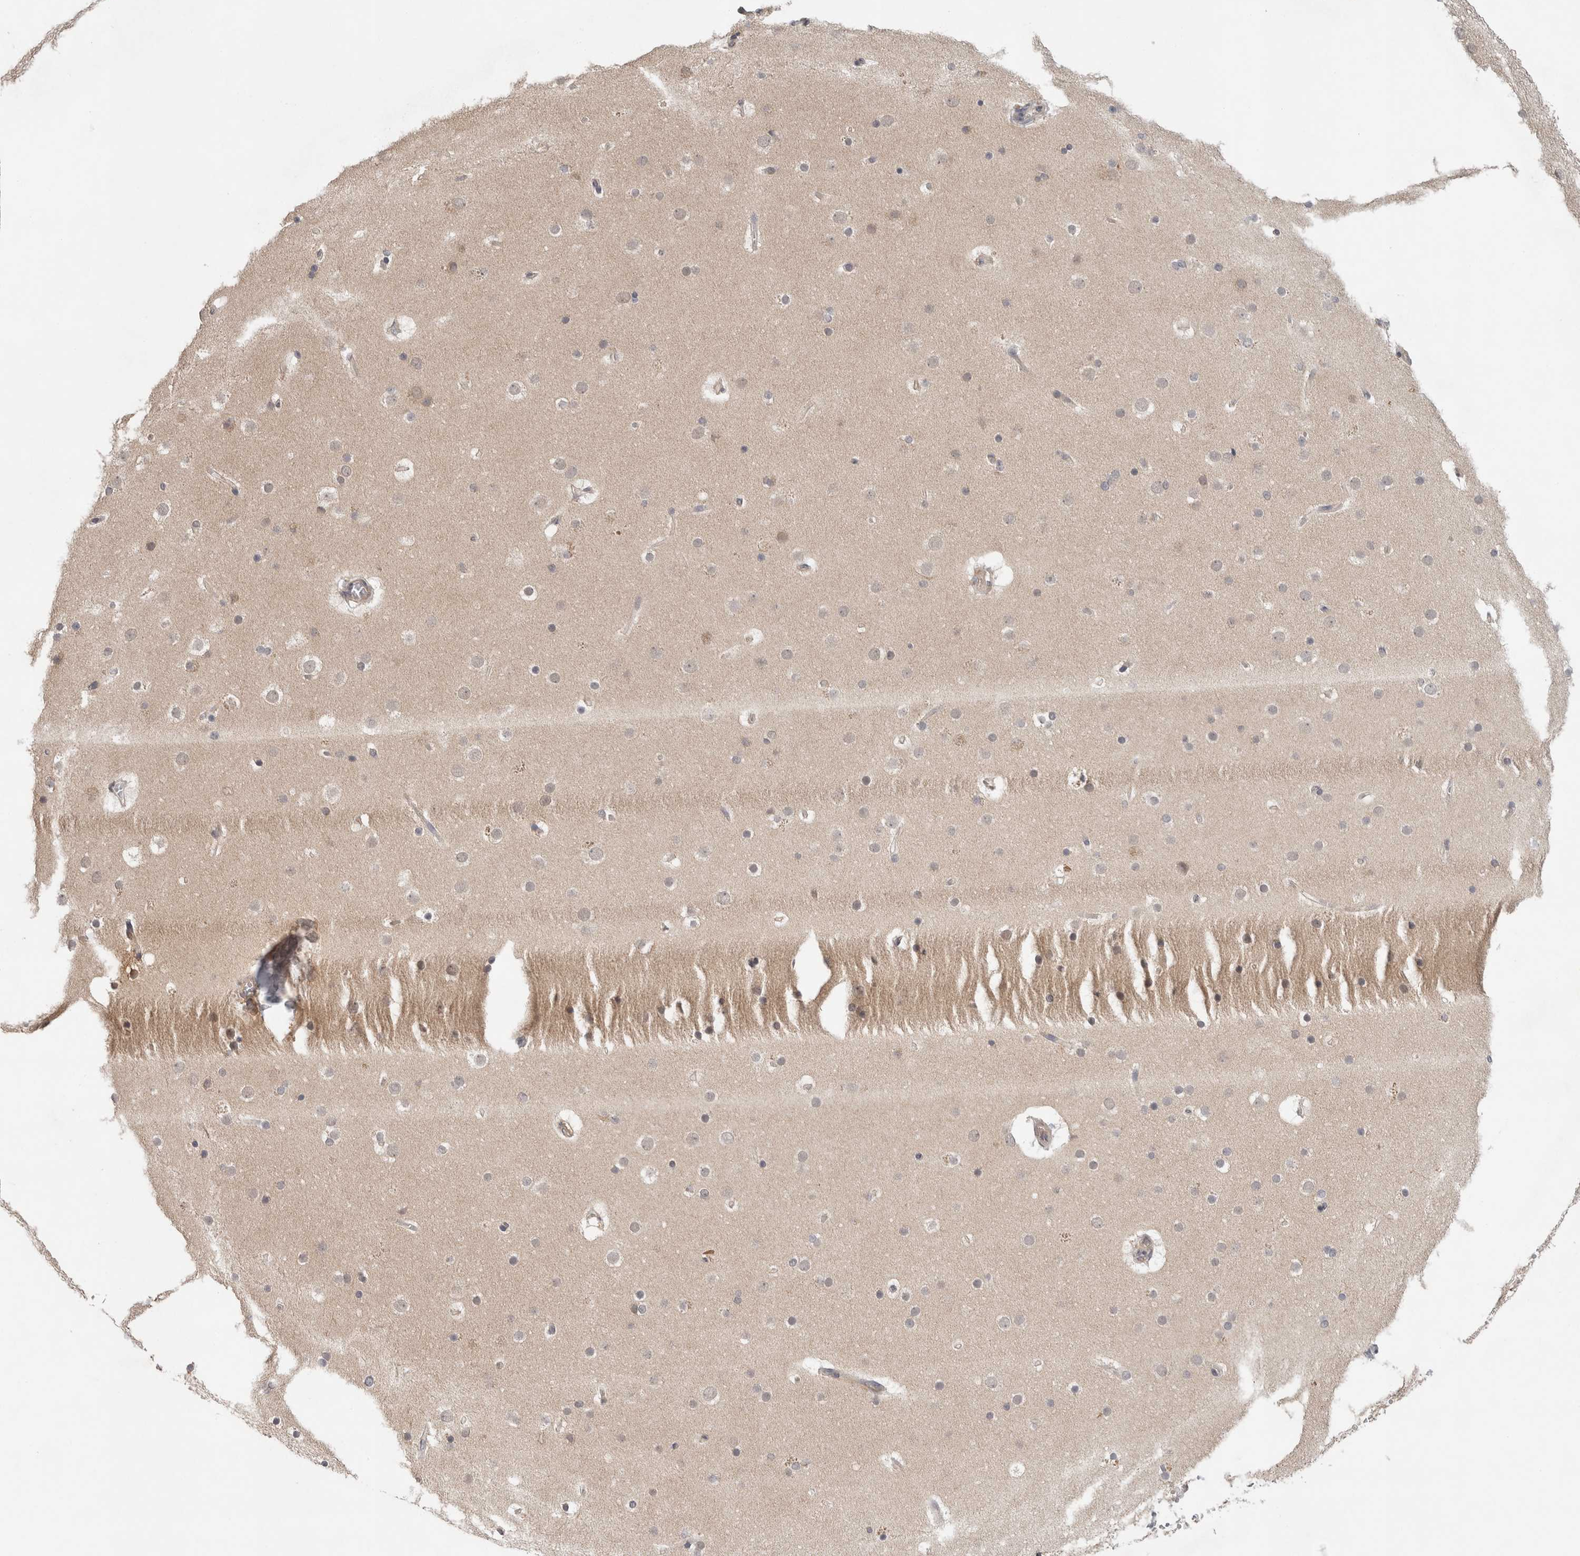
{"staining": {"intensity": "weak", "quantity": "25%-75%", "location": "cytoplasmic/membranous"}, "tissue": "cerebral cortex", "cell_type": "Endothelial cells", "image_type": "normal", "snomed": [{"axis": "morphology", "description": "Normal tissue, NOS"}, {"axis": "topography", "description": "Cerebral cortex"}], "caption": "The micrograph reveals immunohistochemical staining of unremarkable cerebral cortex. There is weak cytoplasmic/membranous positivity is present in about 25%-75% of endothelial cells. (Brightfield microscopy of DAB IHC at high magnification).", "gene": "SGK1", "patient": {"sex": "male", "age": 57}}